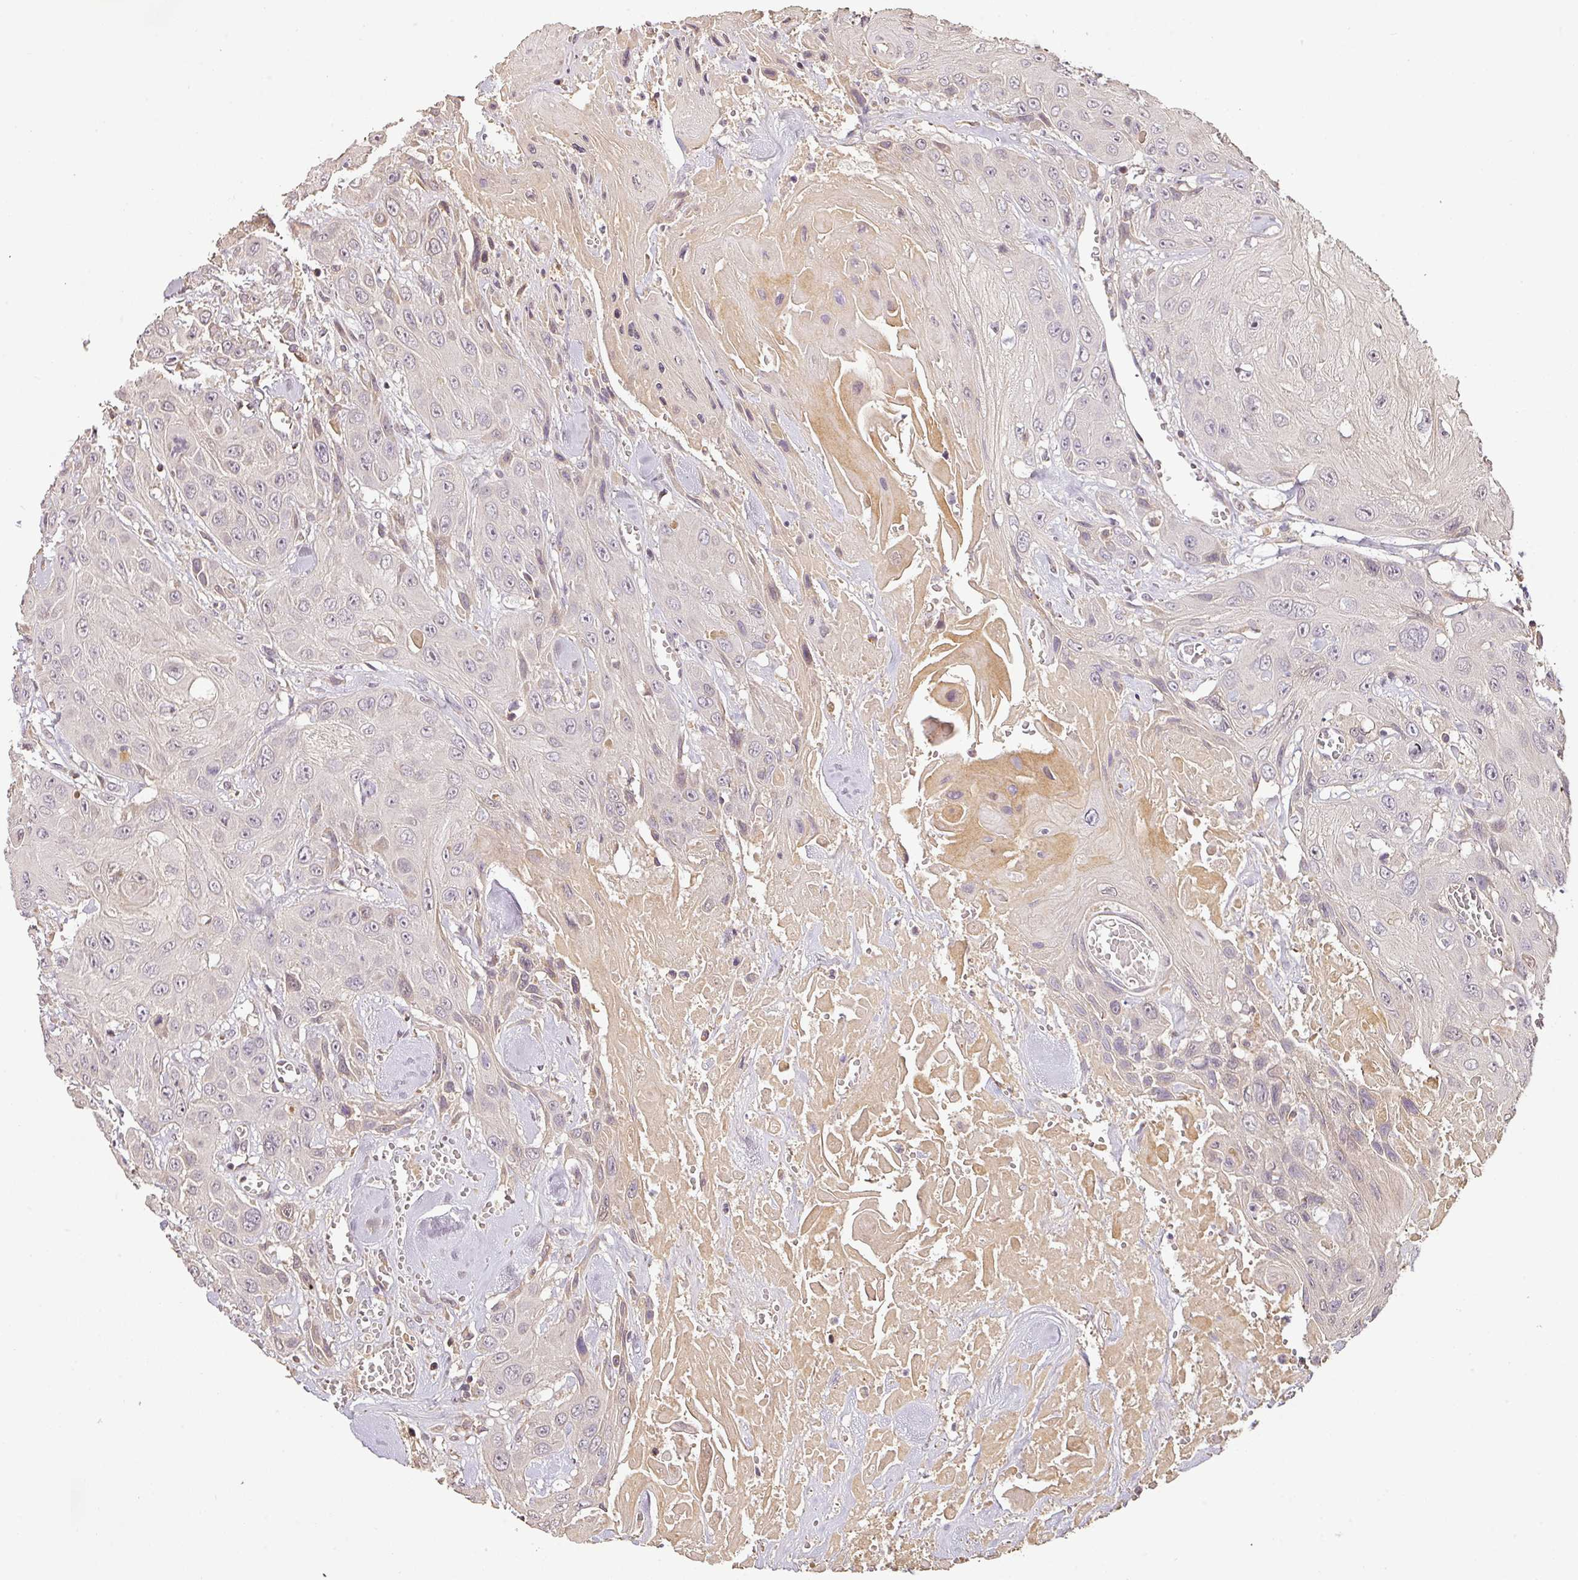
{"staining": {"intensity": "negative", "quantity": "none", "location": "none"}, "tissue": "head and neck cancer", "cell_type": "Tumor cells", "image_type": "cancer", "snomed": [{"axis": "morphology", "description": "Squamous cell carcinoma, NOS"}, {"axis": "topography", "description": "Head-Neck"}], "caption": "Micrograph shows no protein expression in tumor cells of head and neck cancer (squamous cell carcinoma) tissue.", "gene": "BPIFB3", "patient": {"sex": "male", "age": 81}}